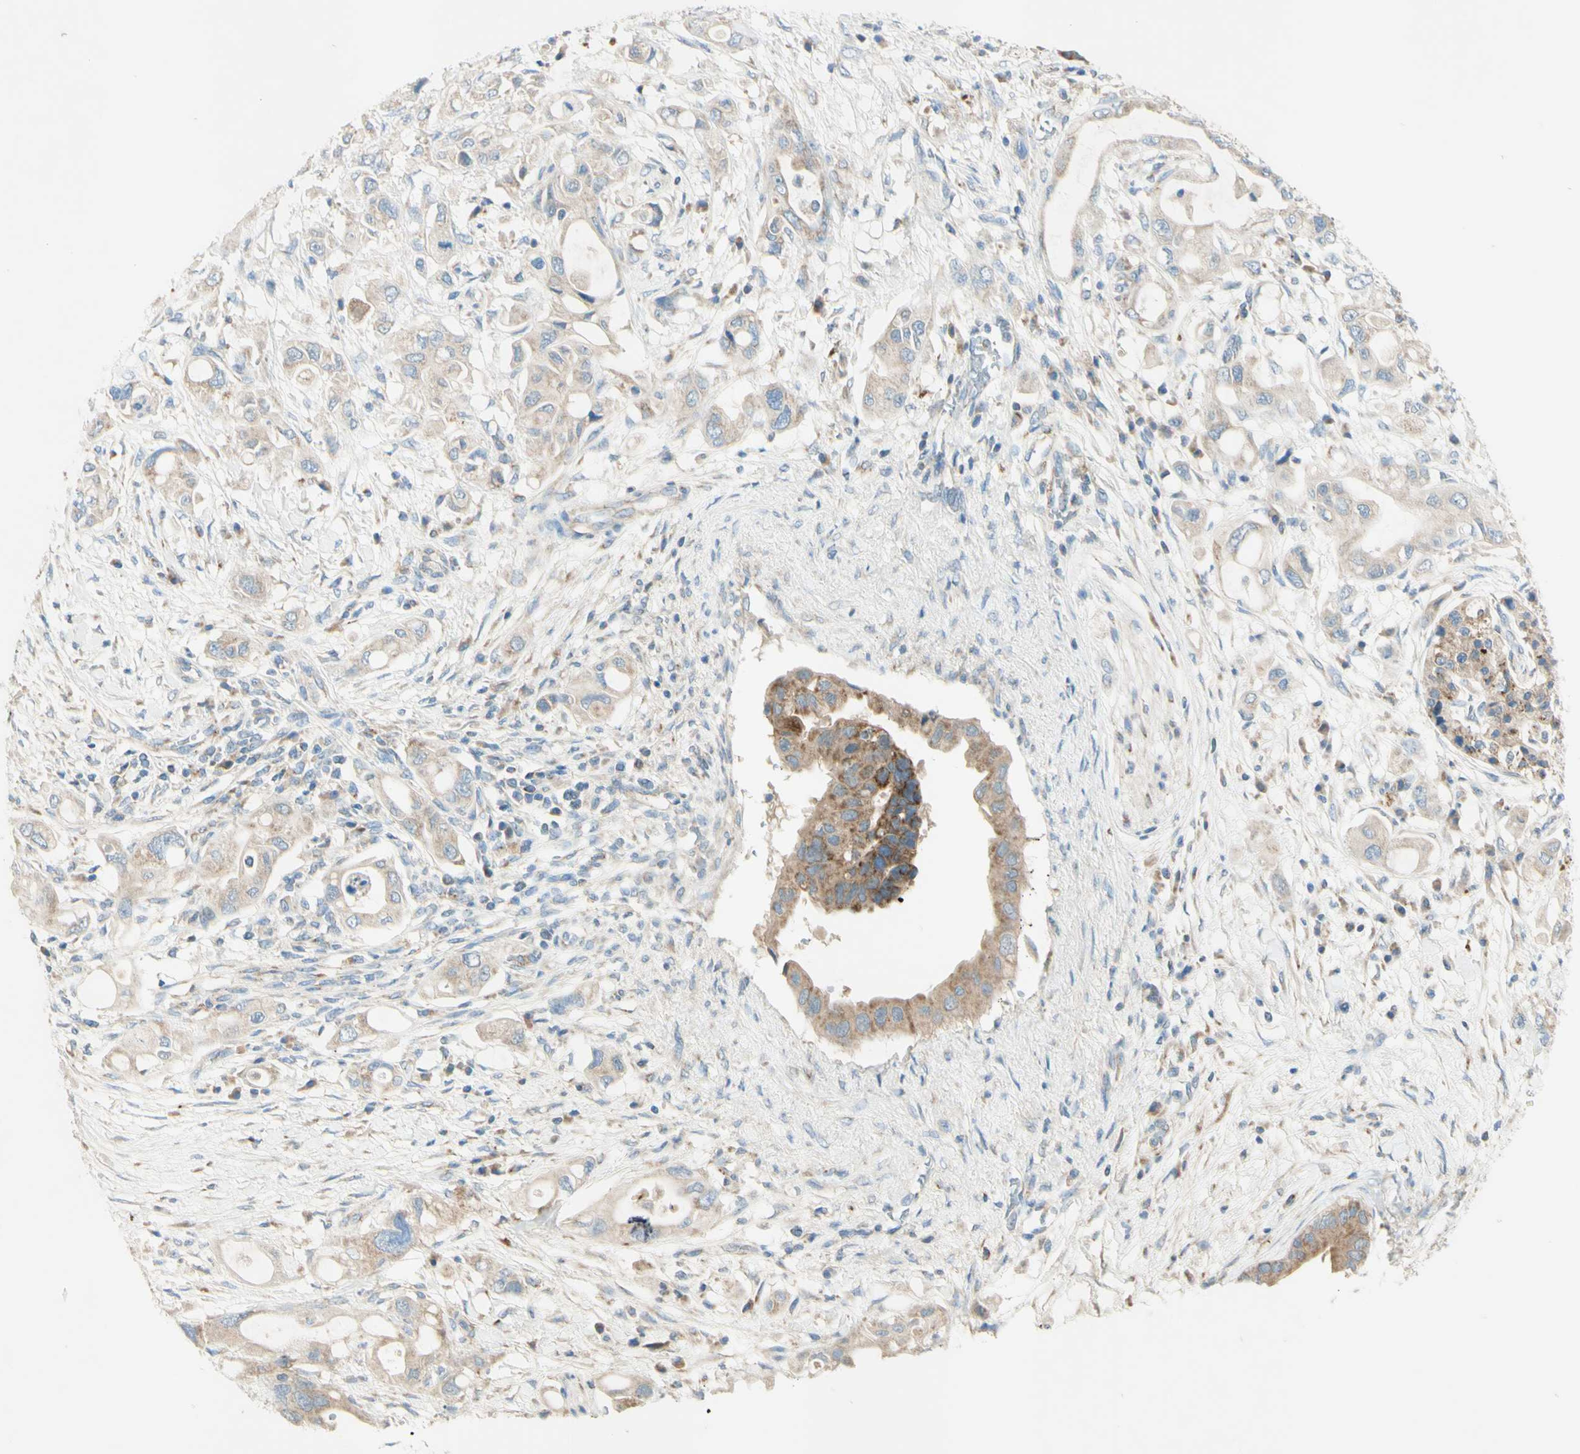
{"staining": {"intensity": "weak", "quantity": ">75%", "location": "cytoplasmic/membranous"}, "tissue": "pancreatic cancer", "cell_type": "Tumor cells", "image_type": "cancer", "snomed": [{"axis": "morphology", "description": "Adenocarcinoma, NOS"}, {"axis": "topography", "description": "Pancreas"}], "caption": "This image reveals immunohistochemistry (IHC) staining of pancreatic adenocarcinoma, with low weak cytoplasmic/membranous positivity in about >75% of tumor cells.", "gene": "ARMC10", "patient": {"sex": "female", "age": 56}}